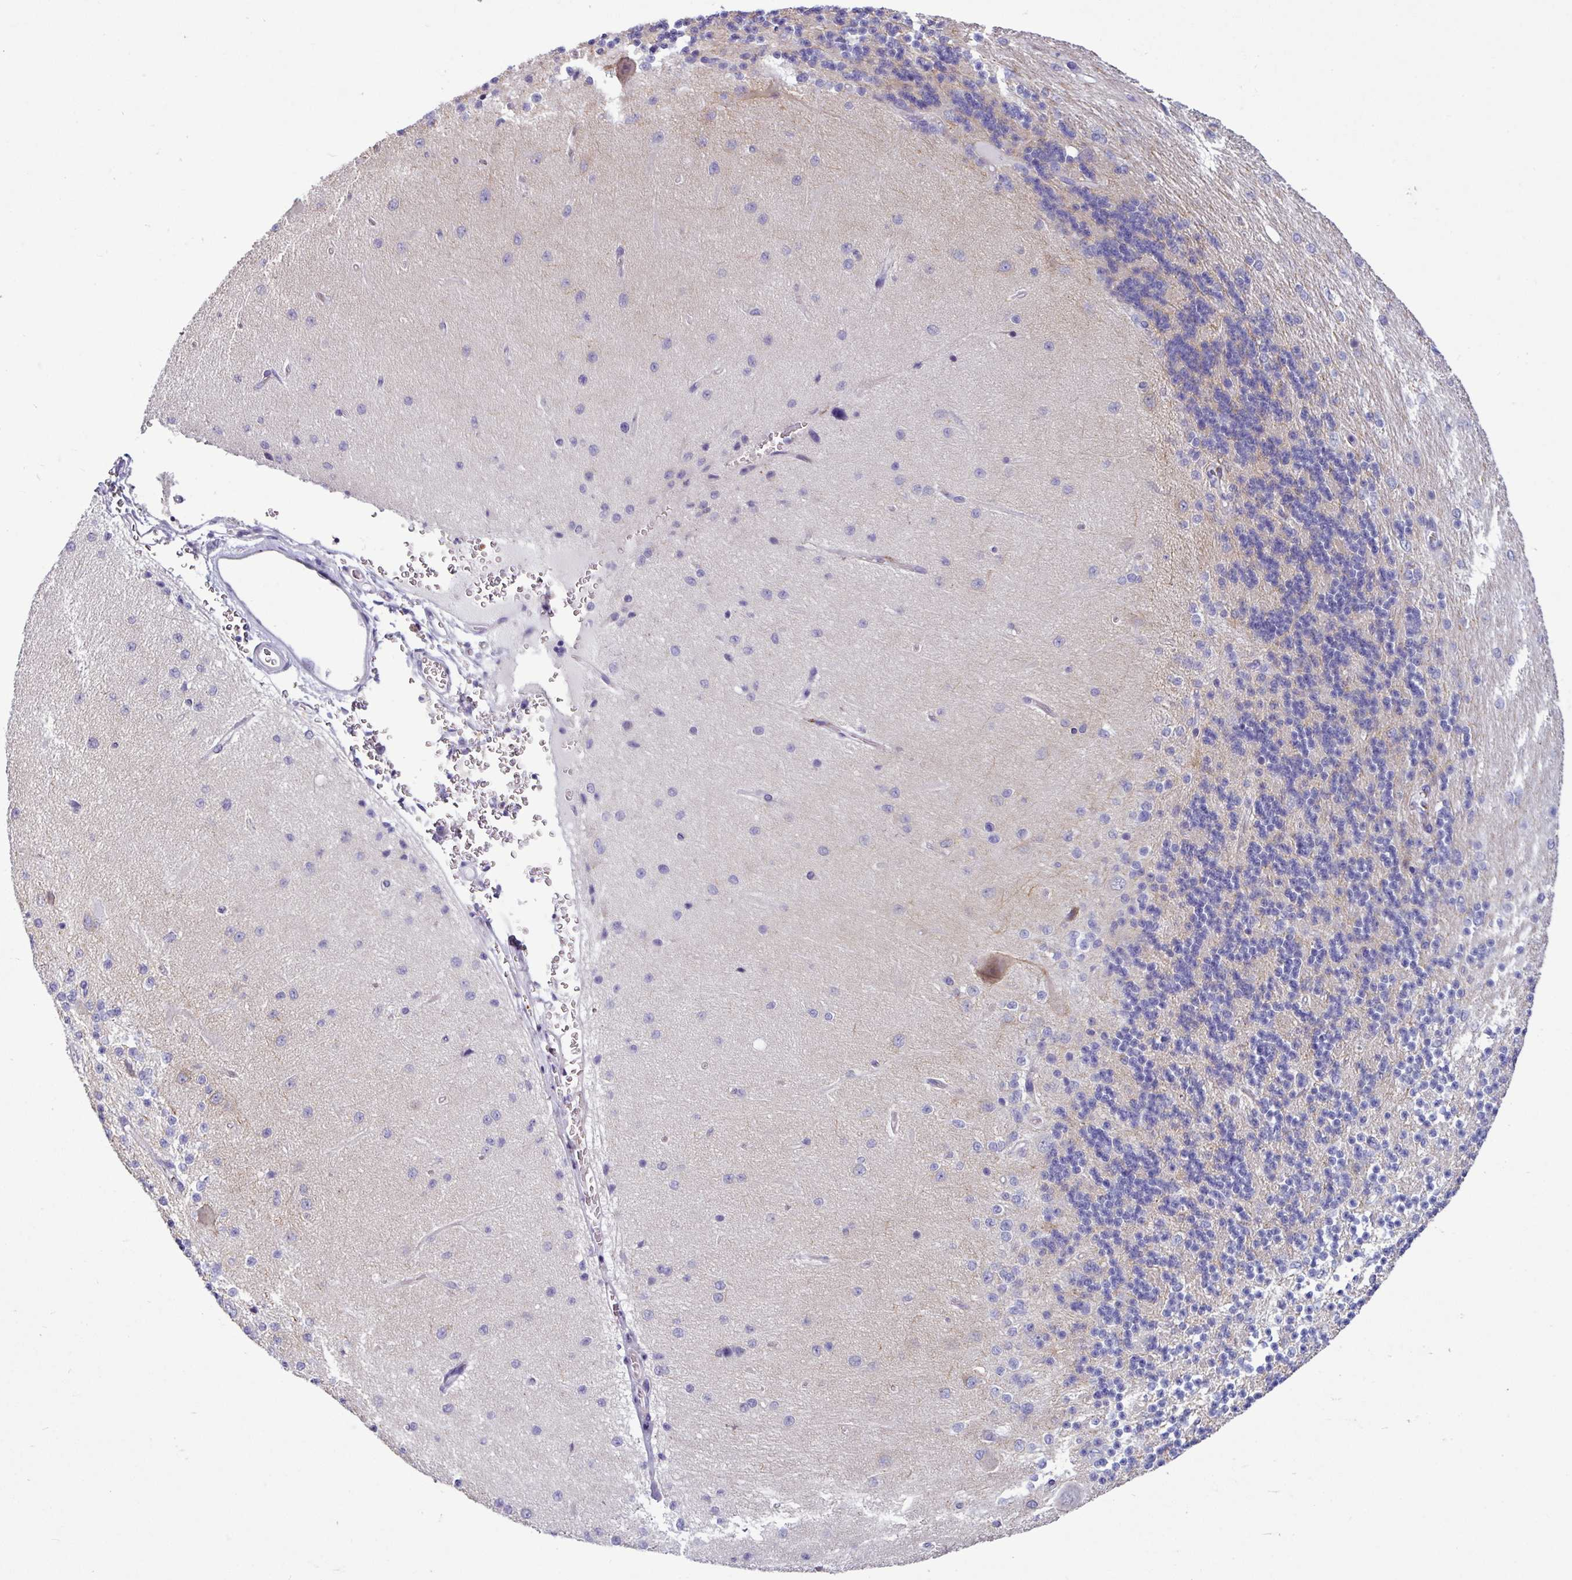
{"staining": {"intensity": "negative", "quantity": "none", "location": "none"}, "tissue": "cerebellum", "cell_type": "Cells in granular layer", "image_type": "normal", "snomed": [{"axis": "morphology", "description": "Normal tissue, NOS"}, {"axis": "topography", "description": "Cerebellum"}], "caption": "IHC histopathology image of normal human cerebellum stained for a protein (brown), which reveals no positivity in cells in granular layer.", "gene": "ACAP3", "patient": {"sex": "female", "age": 29}}